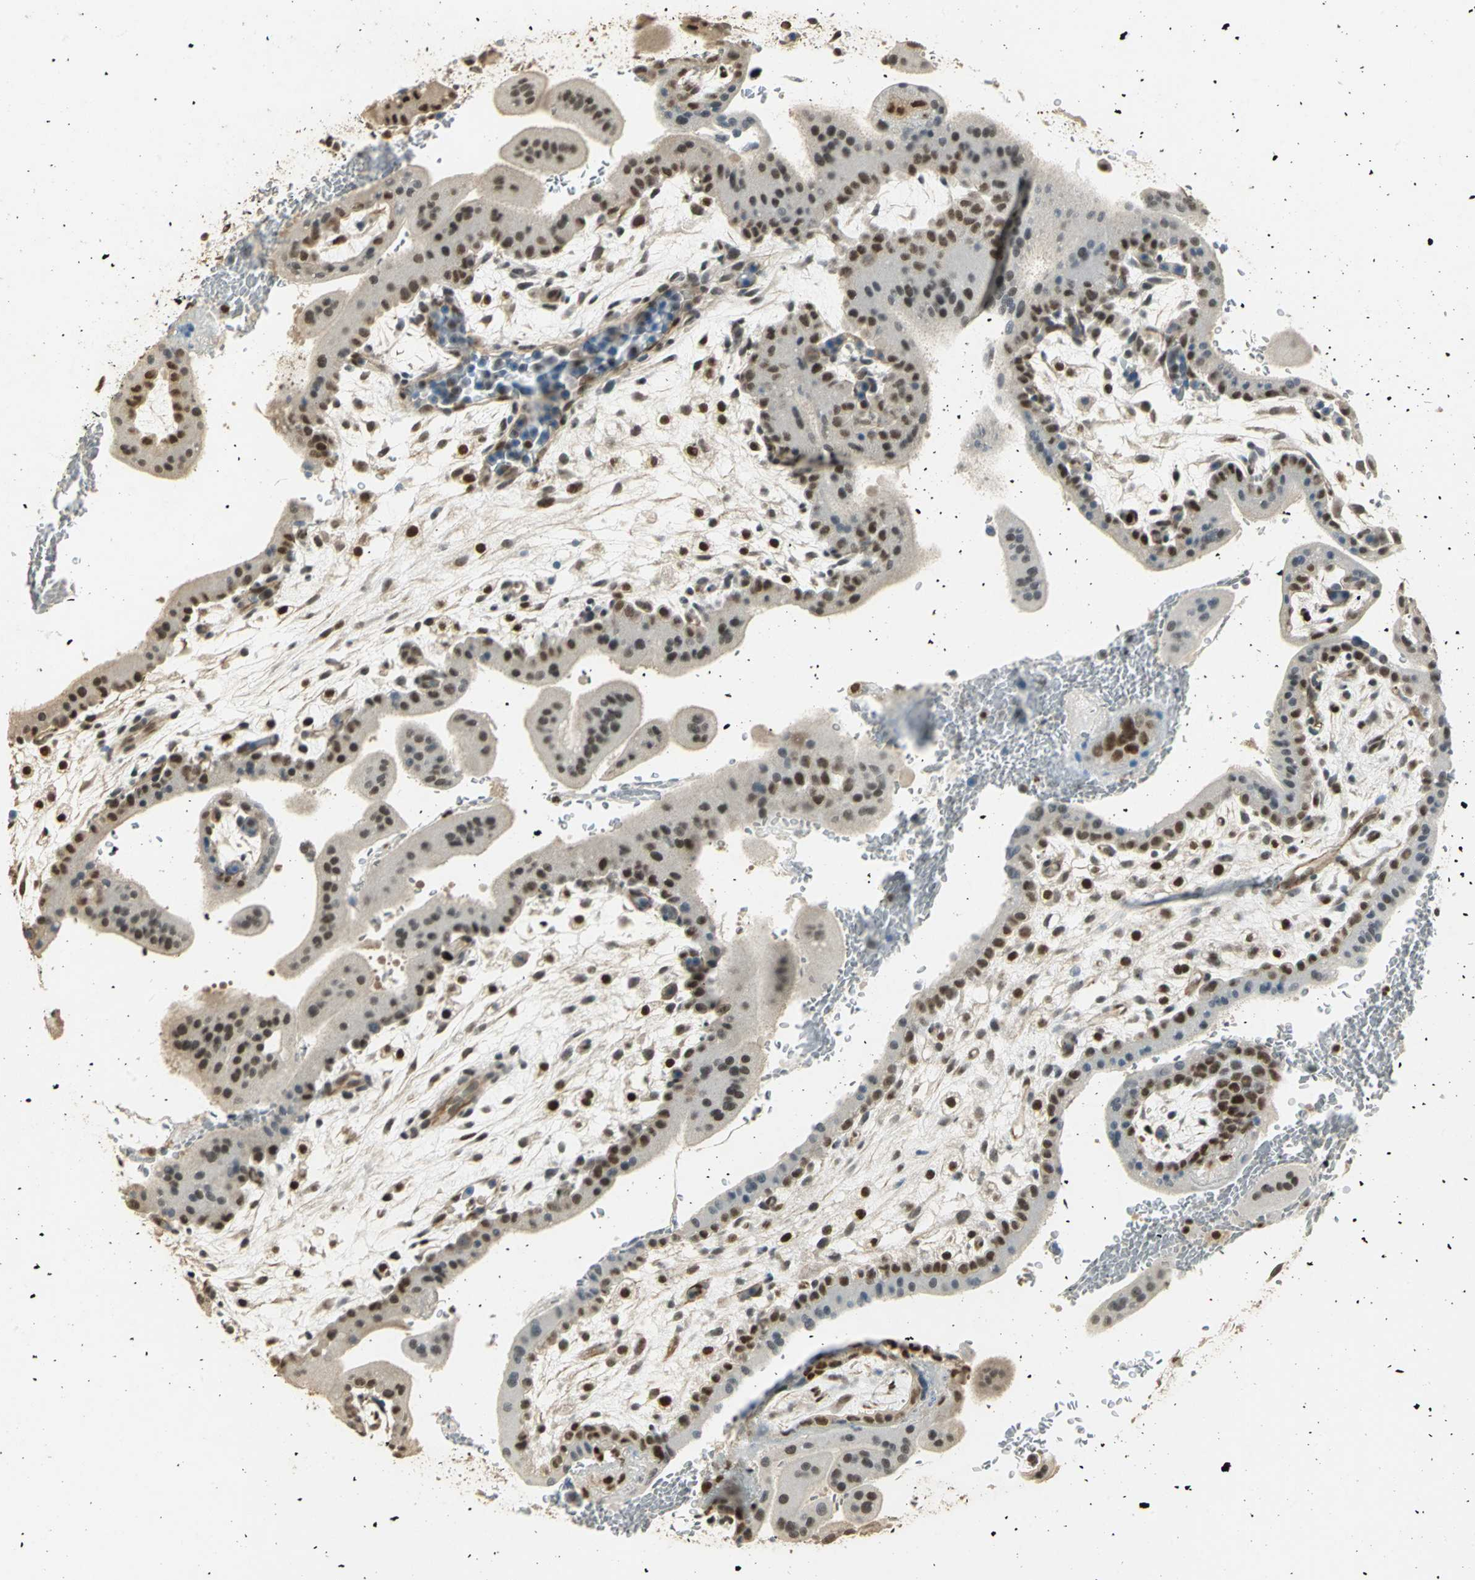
{"staining": {"intensity": "strong", "quantity": ">75%", "location": "nuclear"}, "tissue": "placenta", "cell_type": "Trophoblastic cells", "image_type": "normal", "snomed": [{"axis": "morphology", "description": "Normal tissue, NOS"}, {"axis": "topography", "description": "Placenta"}], "caption": "Immunohistochemistry (IHC) micrograph of normal human placenta stained for a protein (brown), which displays high levels of strong nuclear expression in approximately >75% of trophoblastic cells.", "gene": "ELF1", "patient": {"sex": "female", "age": 35}}